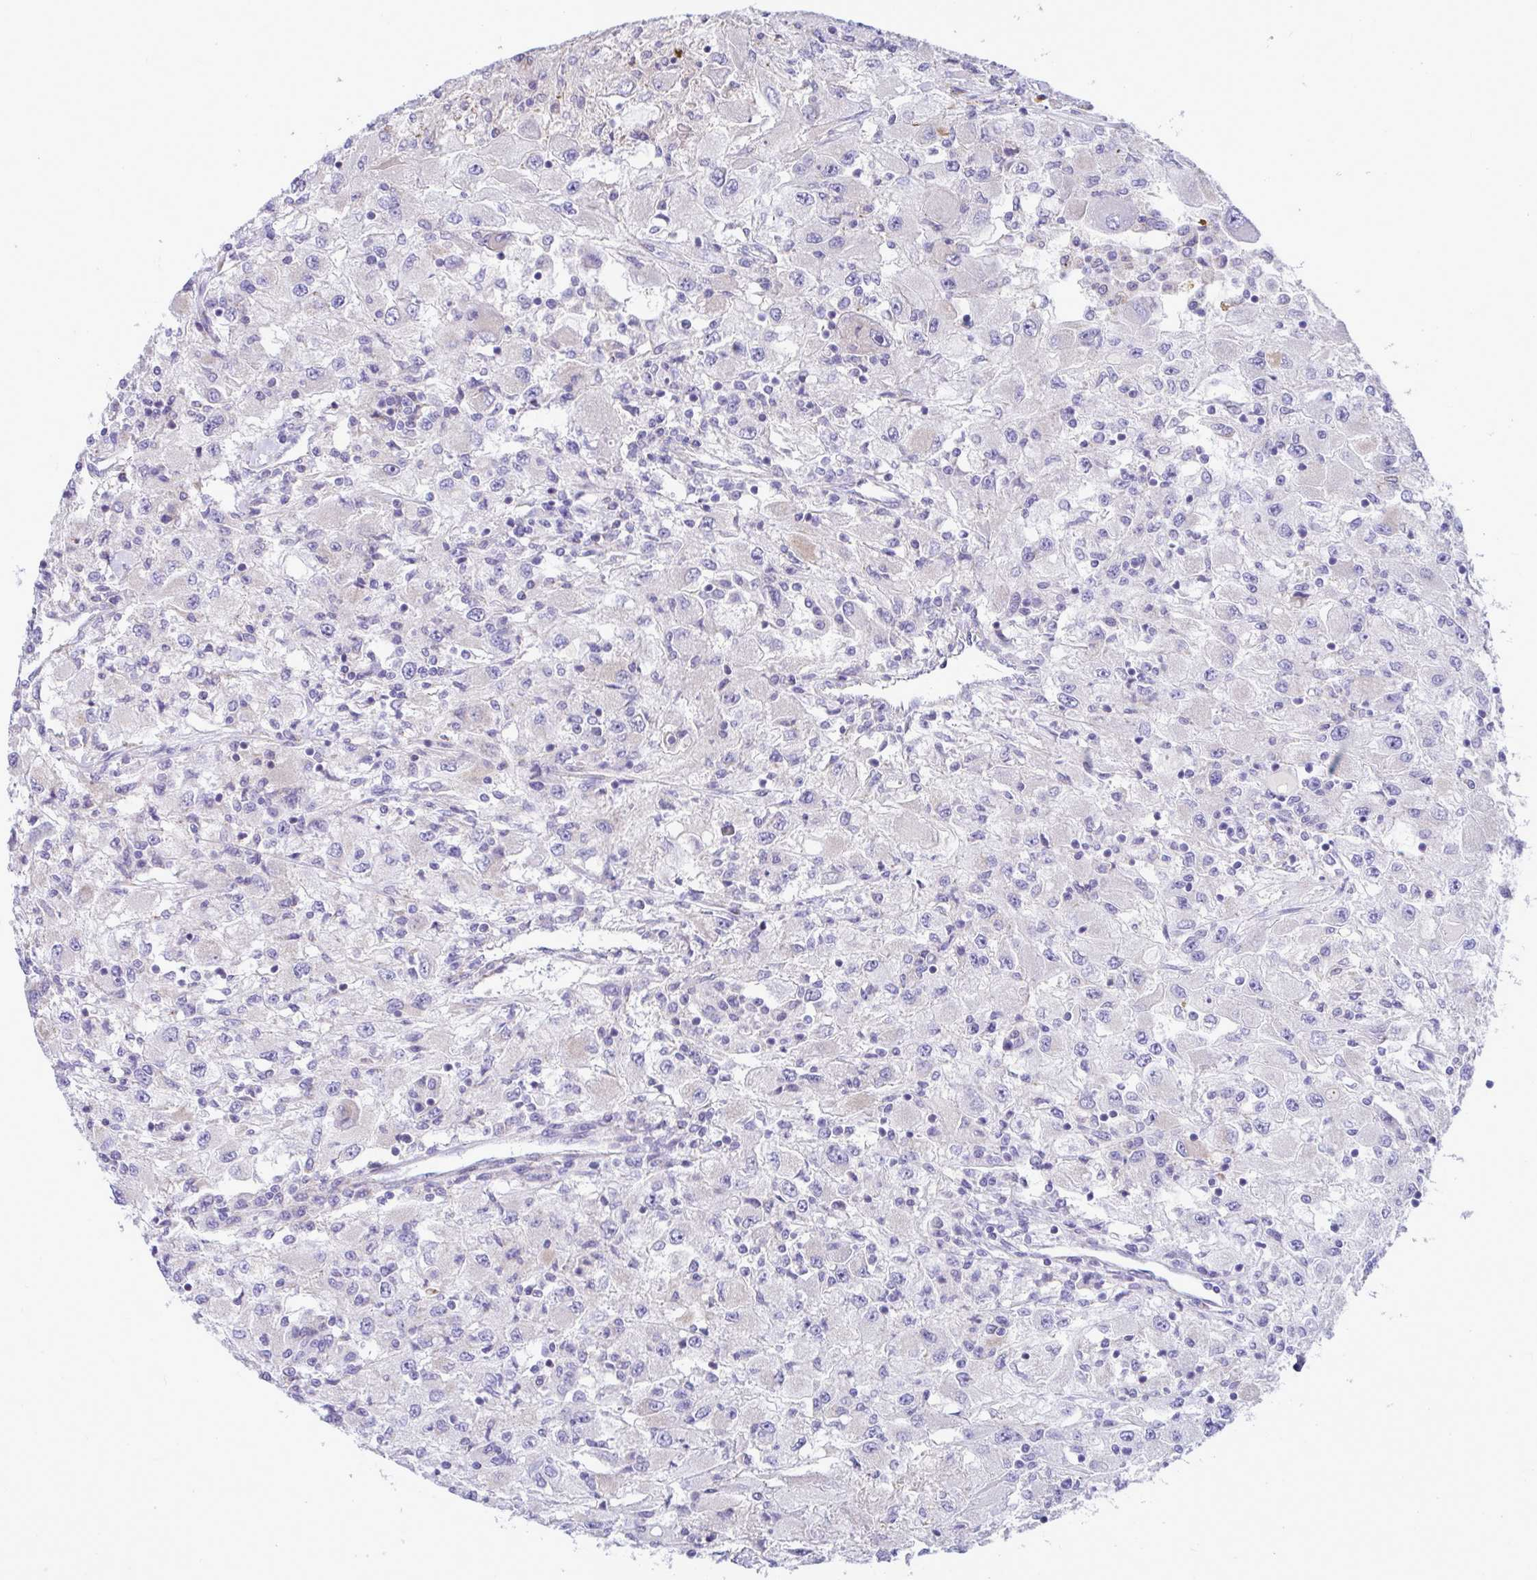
{"staining": {"intensity": "negative", "quantity": "none", "location": "none"}, "tissue": "renal cancer", "cell_type": "Tumor cells", "image_type": "cancer", "snomed": [{"axis": "morphology", "description": "Adenocarcinoma, NOS"}, {"axis": "topography", "description": "Kidney"}], "caption": "Immunohistochemistry (IHC) photomicrograph of renal cancer (adenocarcinoma) stained for a protein (brown), which demonstrates no positivity in tumor cells.", "gene": "DTX3", "patient": {"sex": "female", "age": 67}}